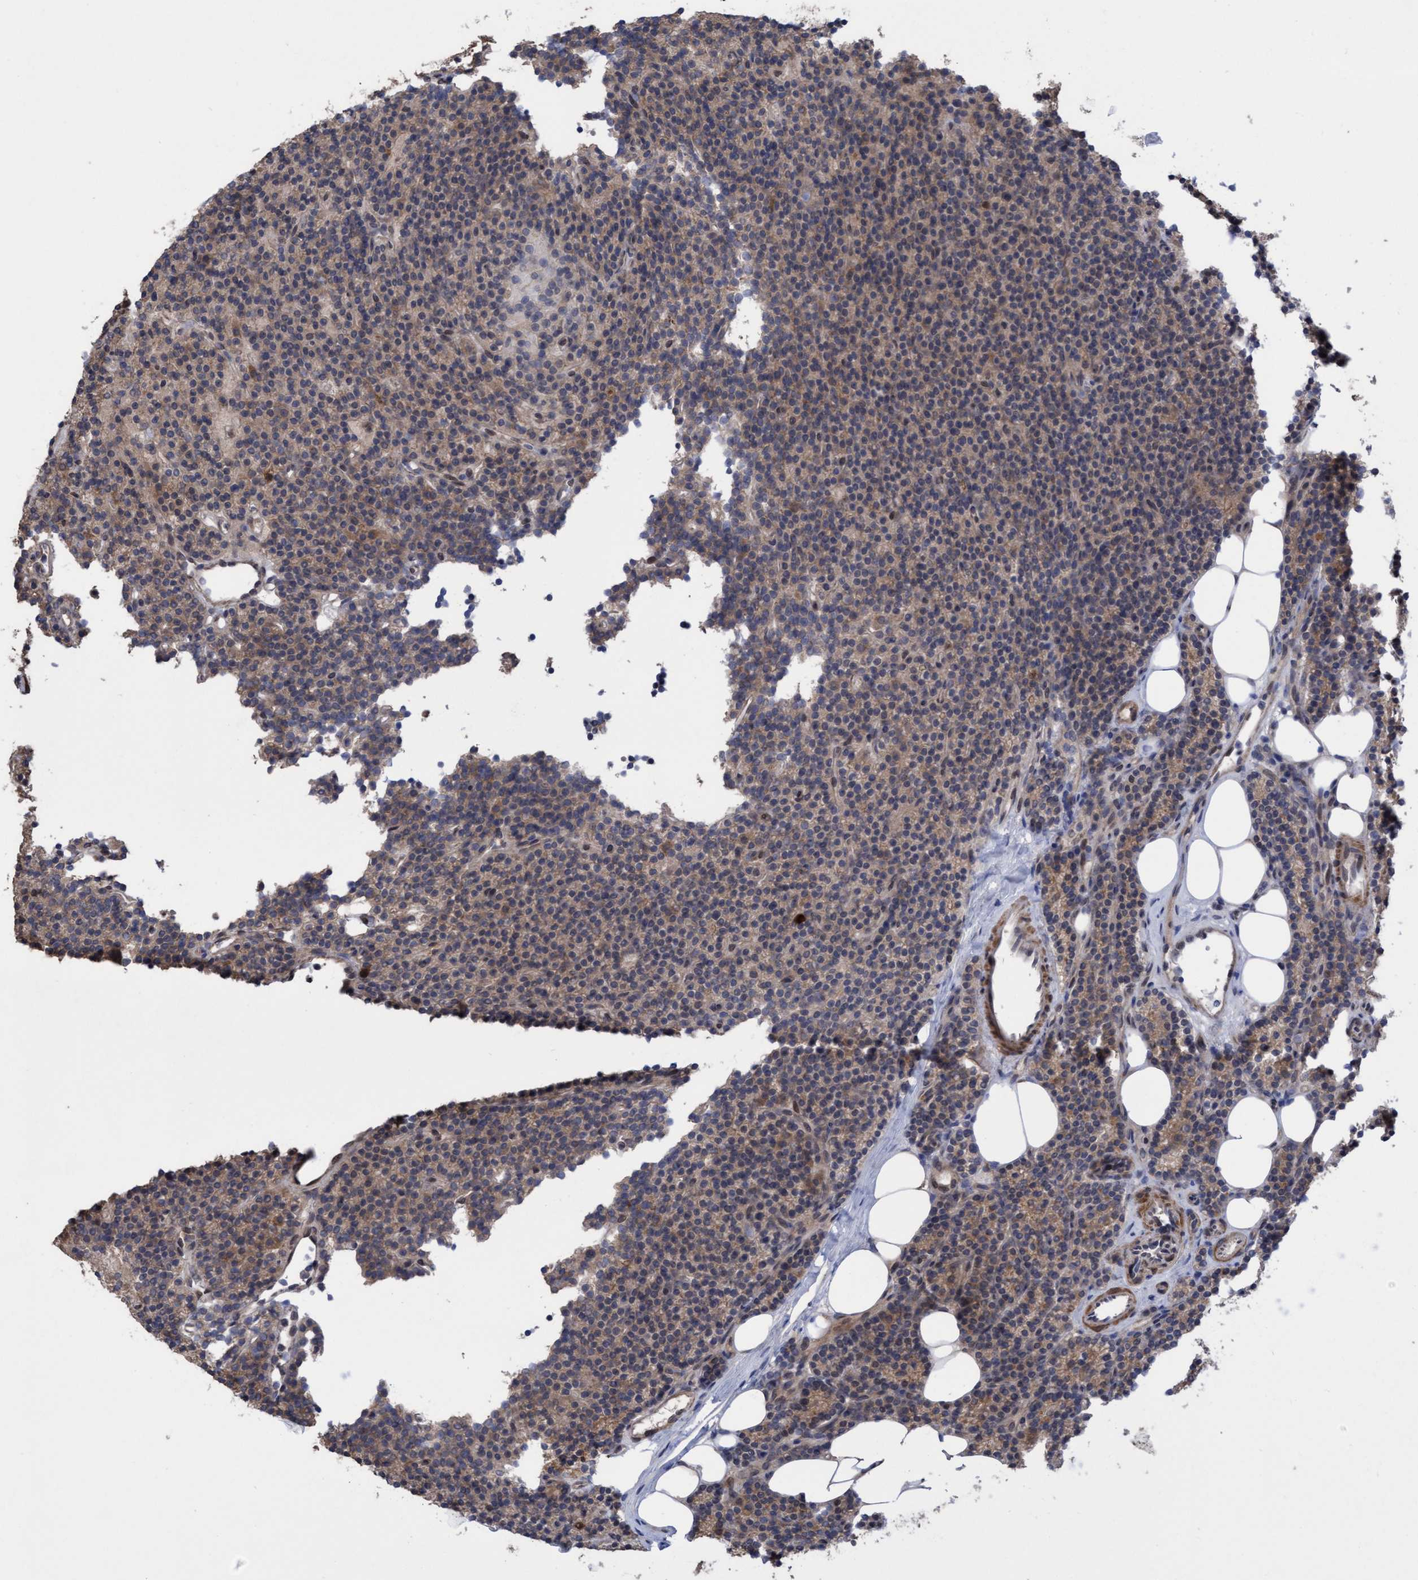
{"staining": {"intensity": "weak", "quantity": "25%-75%", "location": "cytoplasmic/membranous"}, "tissue": "parathyroid gland", "cell_type": "Glandular cells", "image_type": "normal", "snomed": [{"axis": "morphology", "description": "Normal tissue, NOS"}, {"axis": "topography", "description": "Parathyroid gland"}], "caption": "Protein staining exhibits weak cytoplasmic/membranous staining in approximately 25%-75% of glandular cells in normal parathyroid gland.", "gene": "SLBP", "patient": {"sex": "male", "age": 75}}